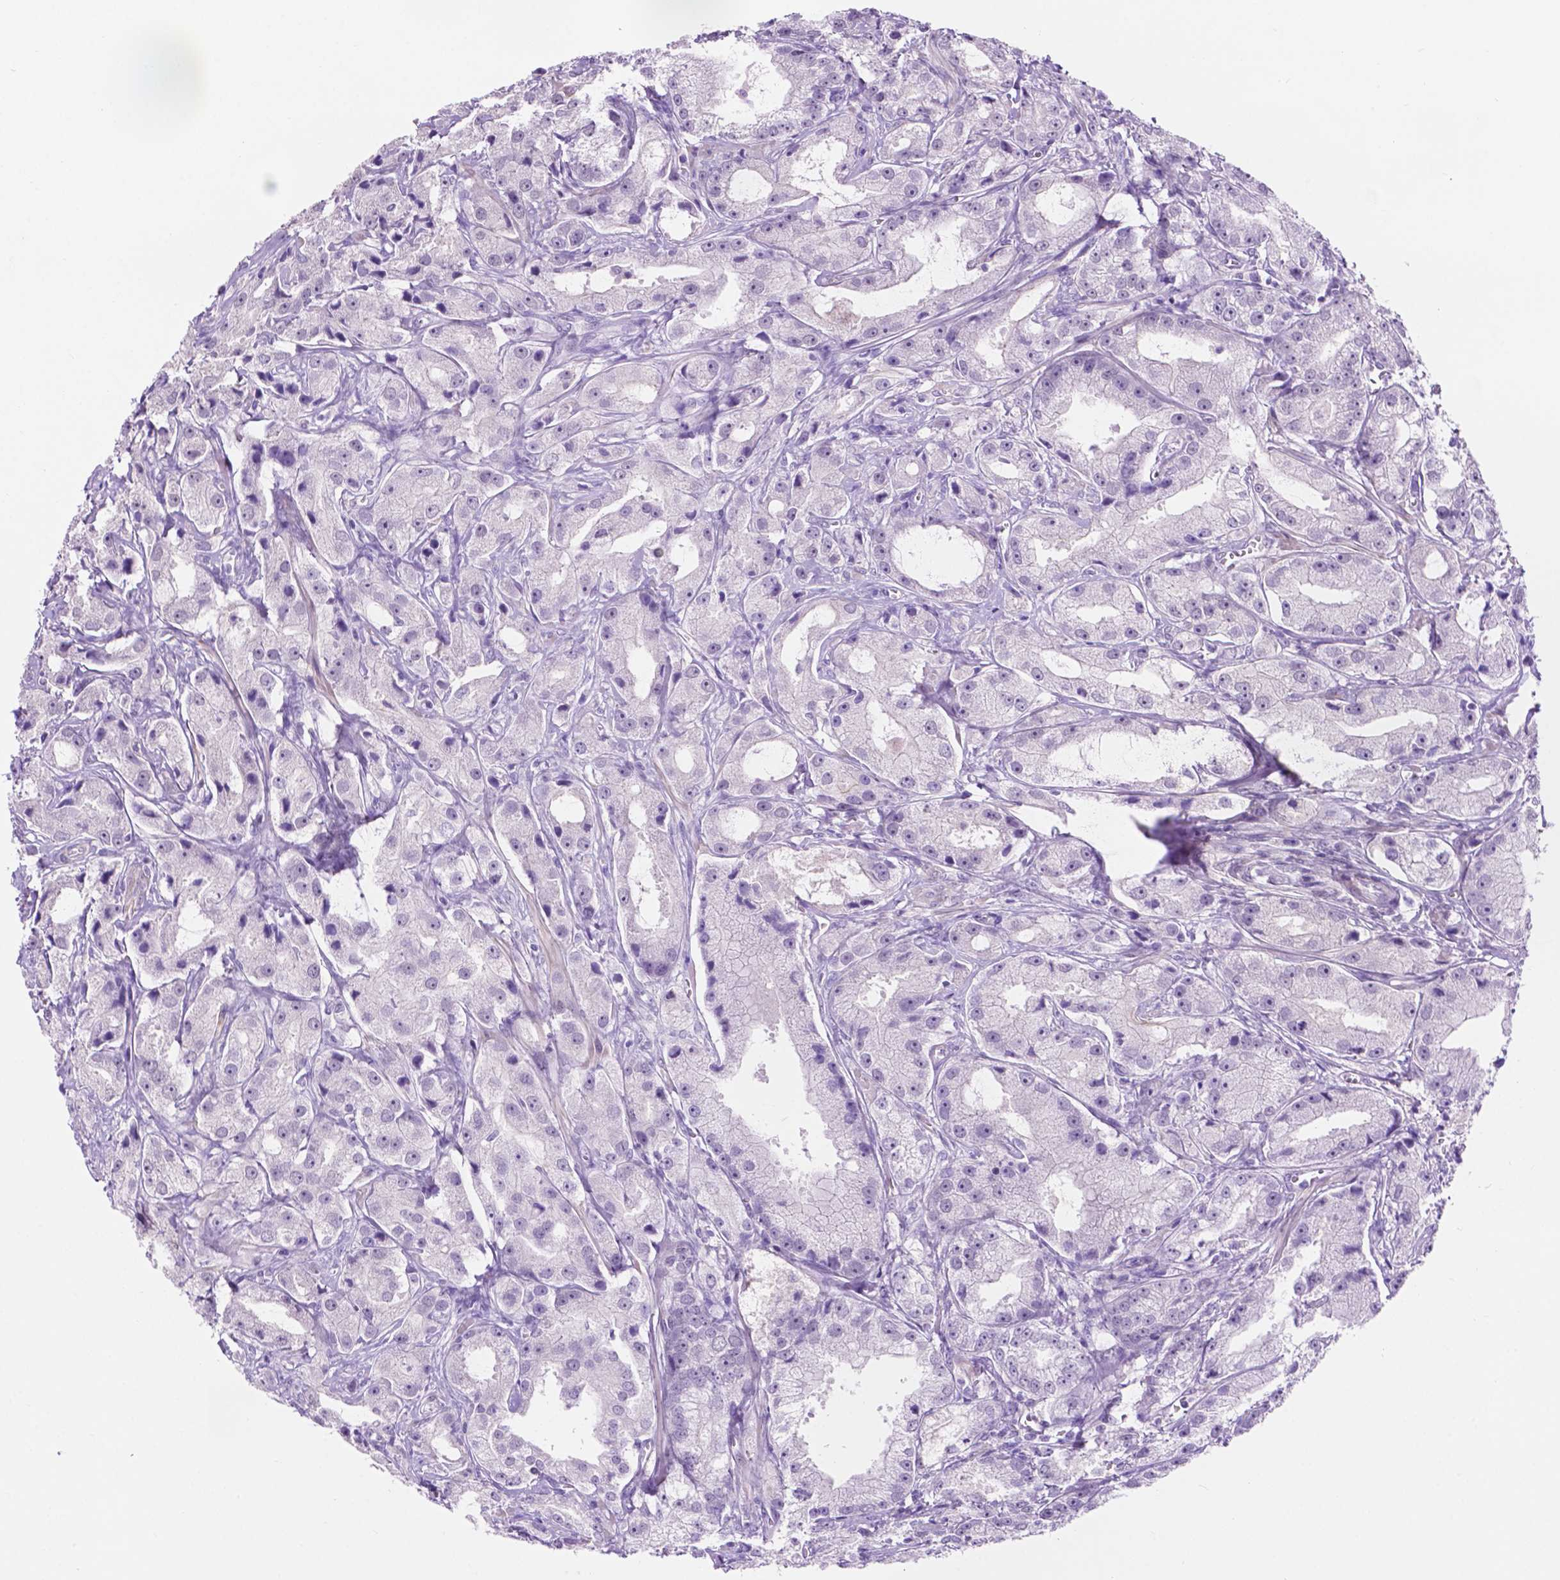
{"staining": {"intensity": "negative", "quantity": "none", "location": "none"}, "tissue": "prostate cancer", "cell_type": "Tumor cells", "image_type": "cancer", "snomed": [{"axis": "morphology", "description": "Adenocarcinoma, High grade"}, {"axis": "topography", "description": "Prostate"}], "caption": "A high-resolution micrograph shows IHC staining of prostate cancer, which demonstrates no significant staining in tumor cells.", "gene": "ACY3", "patient": {"sex": "male", "age": 64}}